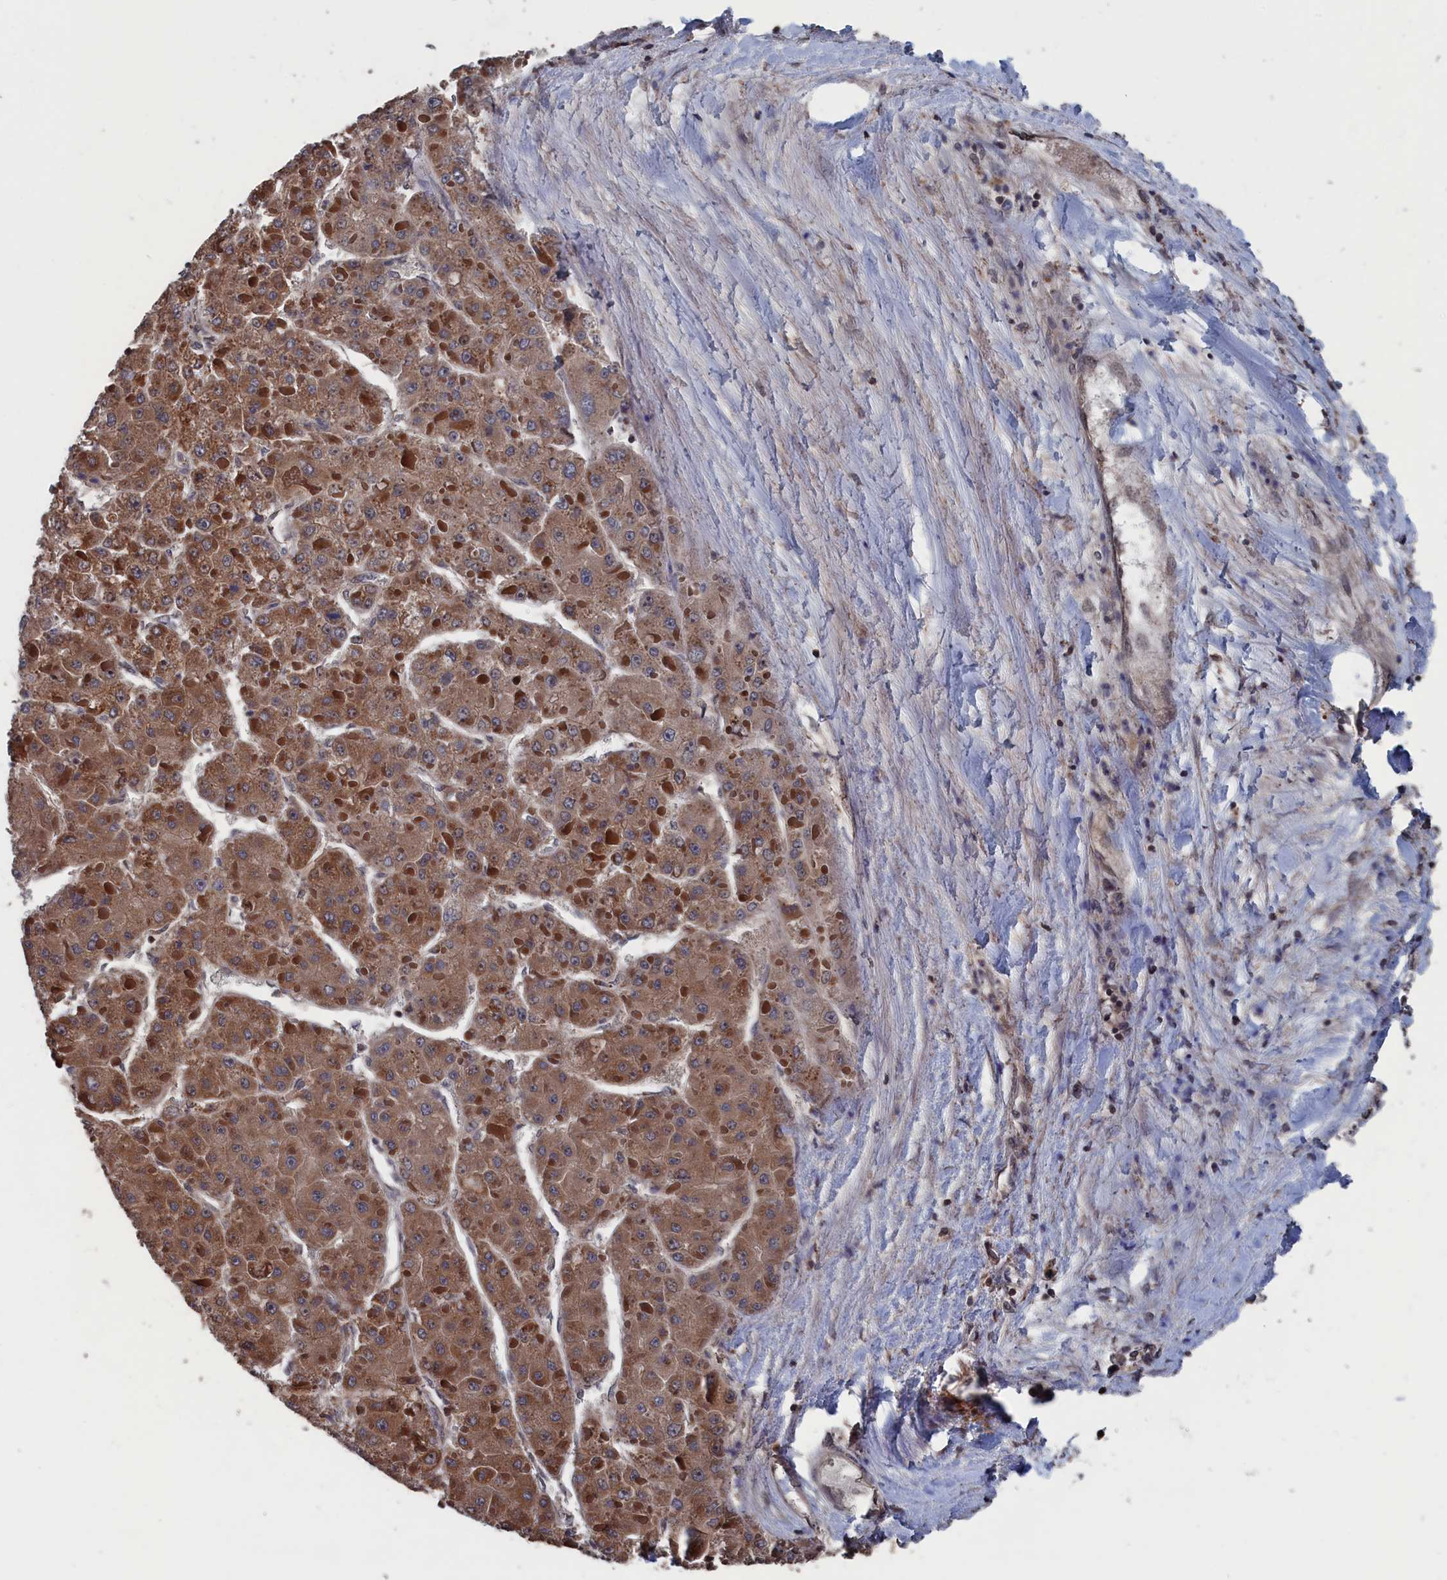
{"staining": {"intensity": "moderate", "quantity": ">75%", "location": "cytoplasmic/membranous"}, "tissue": "liver cancer", "cell_type": "Tumor cells", "image_type": "cancer", "snomed": [{"axis": "morphology", "description": "Carcinoma, Hepatocellular, NOS"}, {"axis": "topography", "description": "Liver"}], "caption": "Tumor cells exhibit moderate cytoplasmic/membranous staining in approximately >75% of cells in hepatocellular carcinoma (liver).", "gene": "PDE12", "patient": {"sex": "female", "age": 73}}